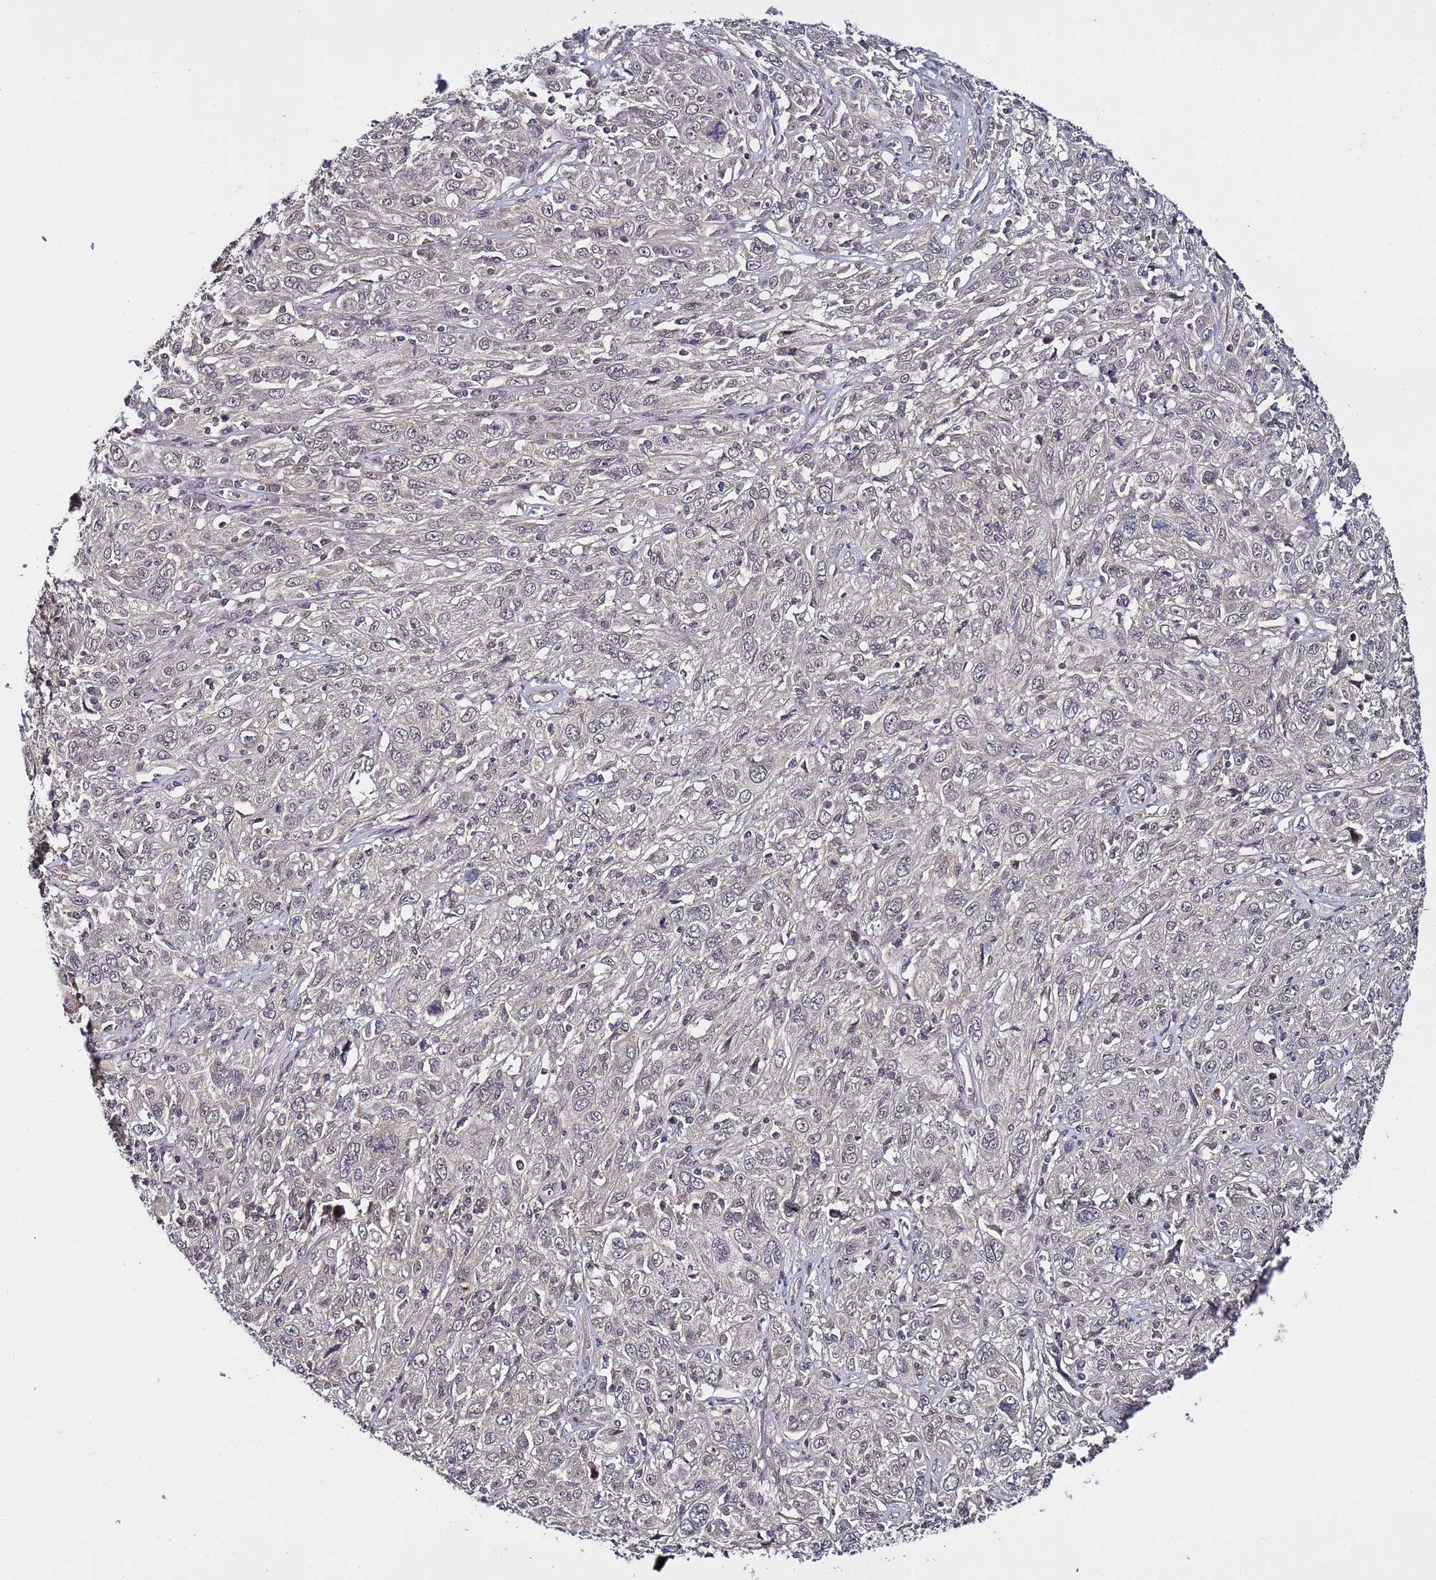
{"staining": {"intensity": "negative", "quantity": "none", "location": "none"}, "tissue": "cervical cancer", "cell_type": "Tumor cells", "image_type": "cancer", "snomed": [{"axis": "morphology", "description": "Squamous cell carcinoma, NOS"}, {"axis": "topography", "description": "Cervix"}], "caption": "Protein analysis of cervical cancer shows no significant expression in tumor cells.", "gene": "POLR2D", "patient": {"sex": "female", "age": 46}}